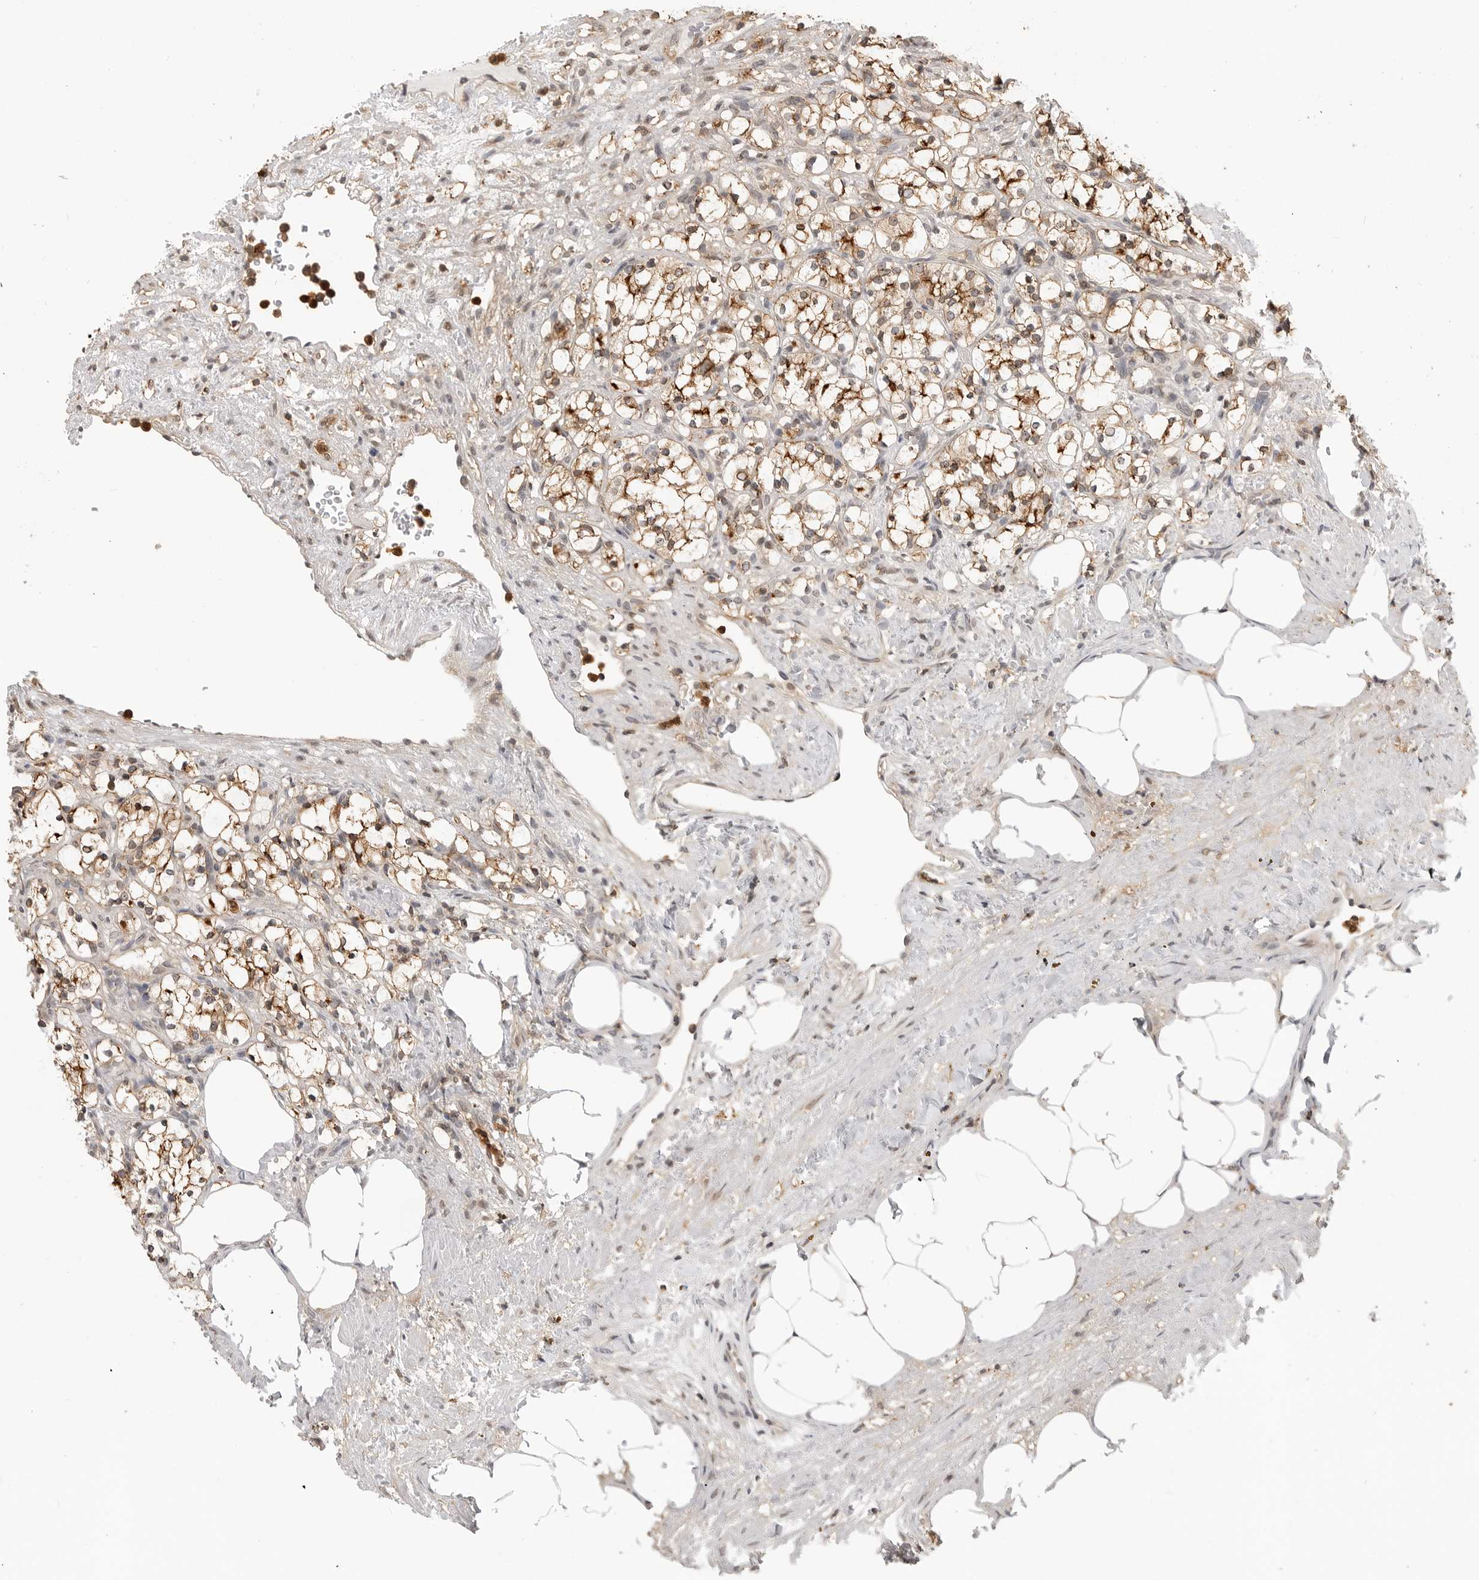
{"staining": {"intensity": "moderate", "quantity": ">75%", "location": "cytoplasmic/membranous"}, "tissue": "renal cancer", "cell_type": "Tumor cells", "image_type": "cancer", "snomed": [{"axis": "morphology", "description": "Adenocarcinoma, NOS"}, {"axis": "topography", "description": "Kidney"}], "caption": "Immunohistochemical staining of human renal cancer (adenocarcinoma) shows moderate cytoplasmic/membranous protein expression in approximately >75% of tumor cells.", "gene": "ANXA11", "patient": {"sex": "female", "age": 69}}